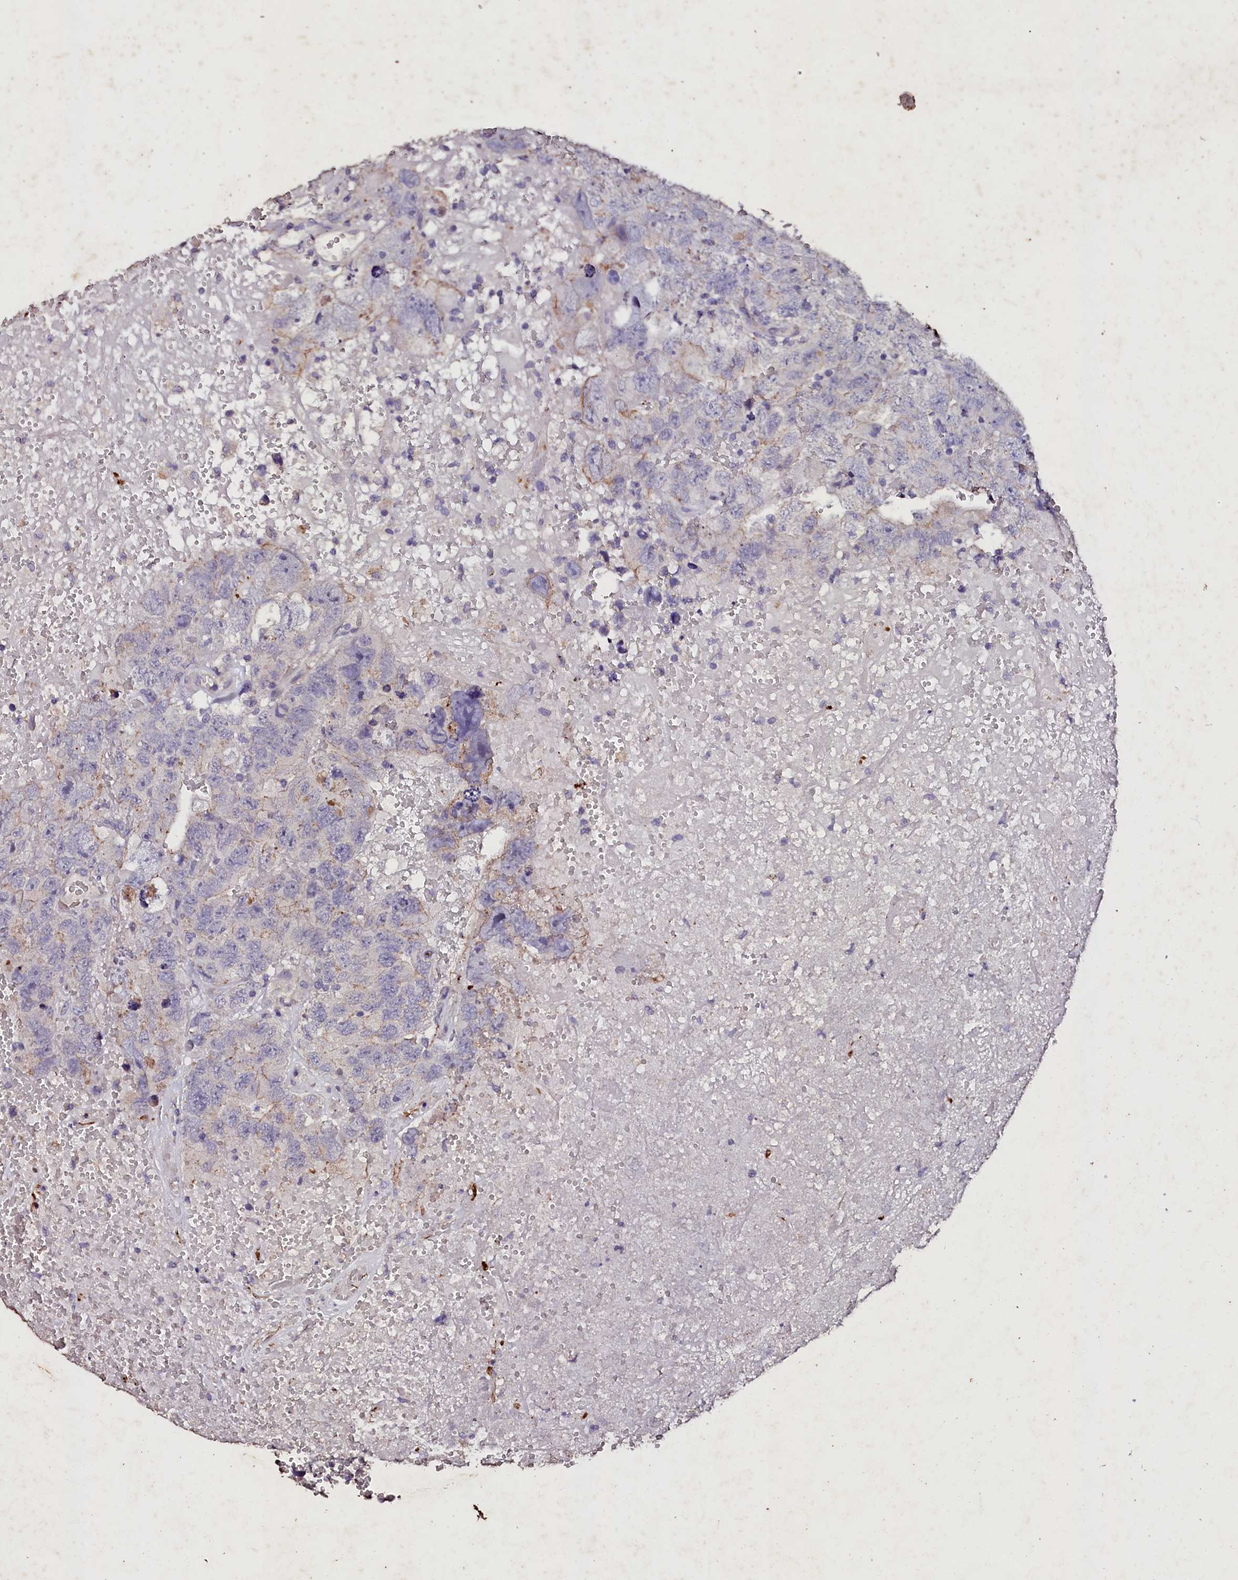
{"staining": {"intensity": "negative", "quantity": "none", "location": "none"}, "tissue": "testis cancer", "cell_type": "Tumor cells", "image_type": "cancer", "snomed": [{"axis": "morphology", "description": "Carcinoma, Embryonal, NOS"}, {"axis": "topography", "description": "Testis"}], "caption": "Embryonal carcinoma (testis) stained for a protein using immunohistochemistry shows no expression tumor cells.", "gene": "VPS36", "patient": {"sex": "male", "age": 45}}